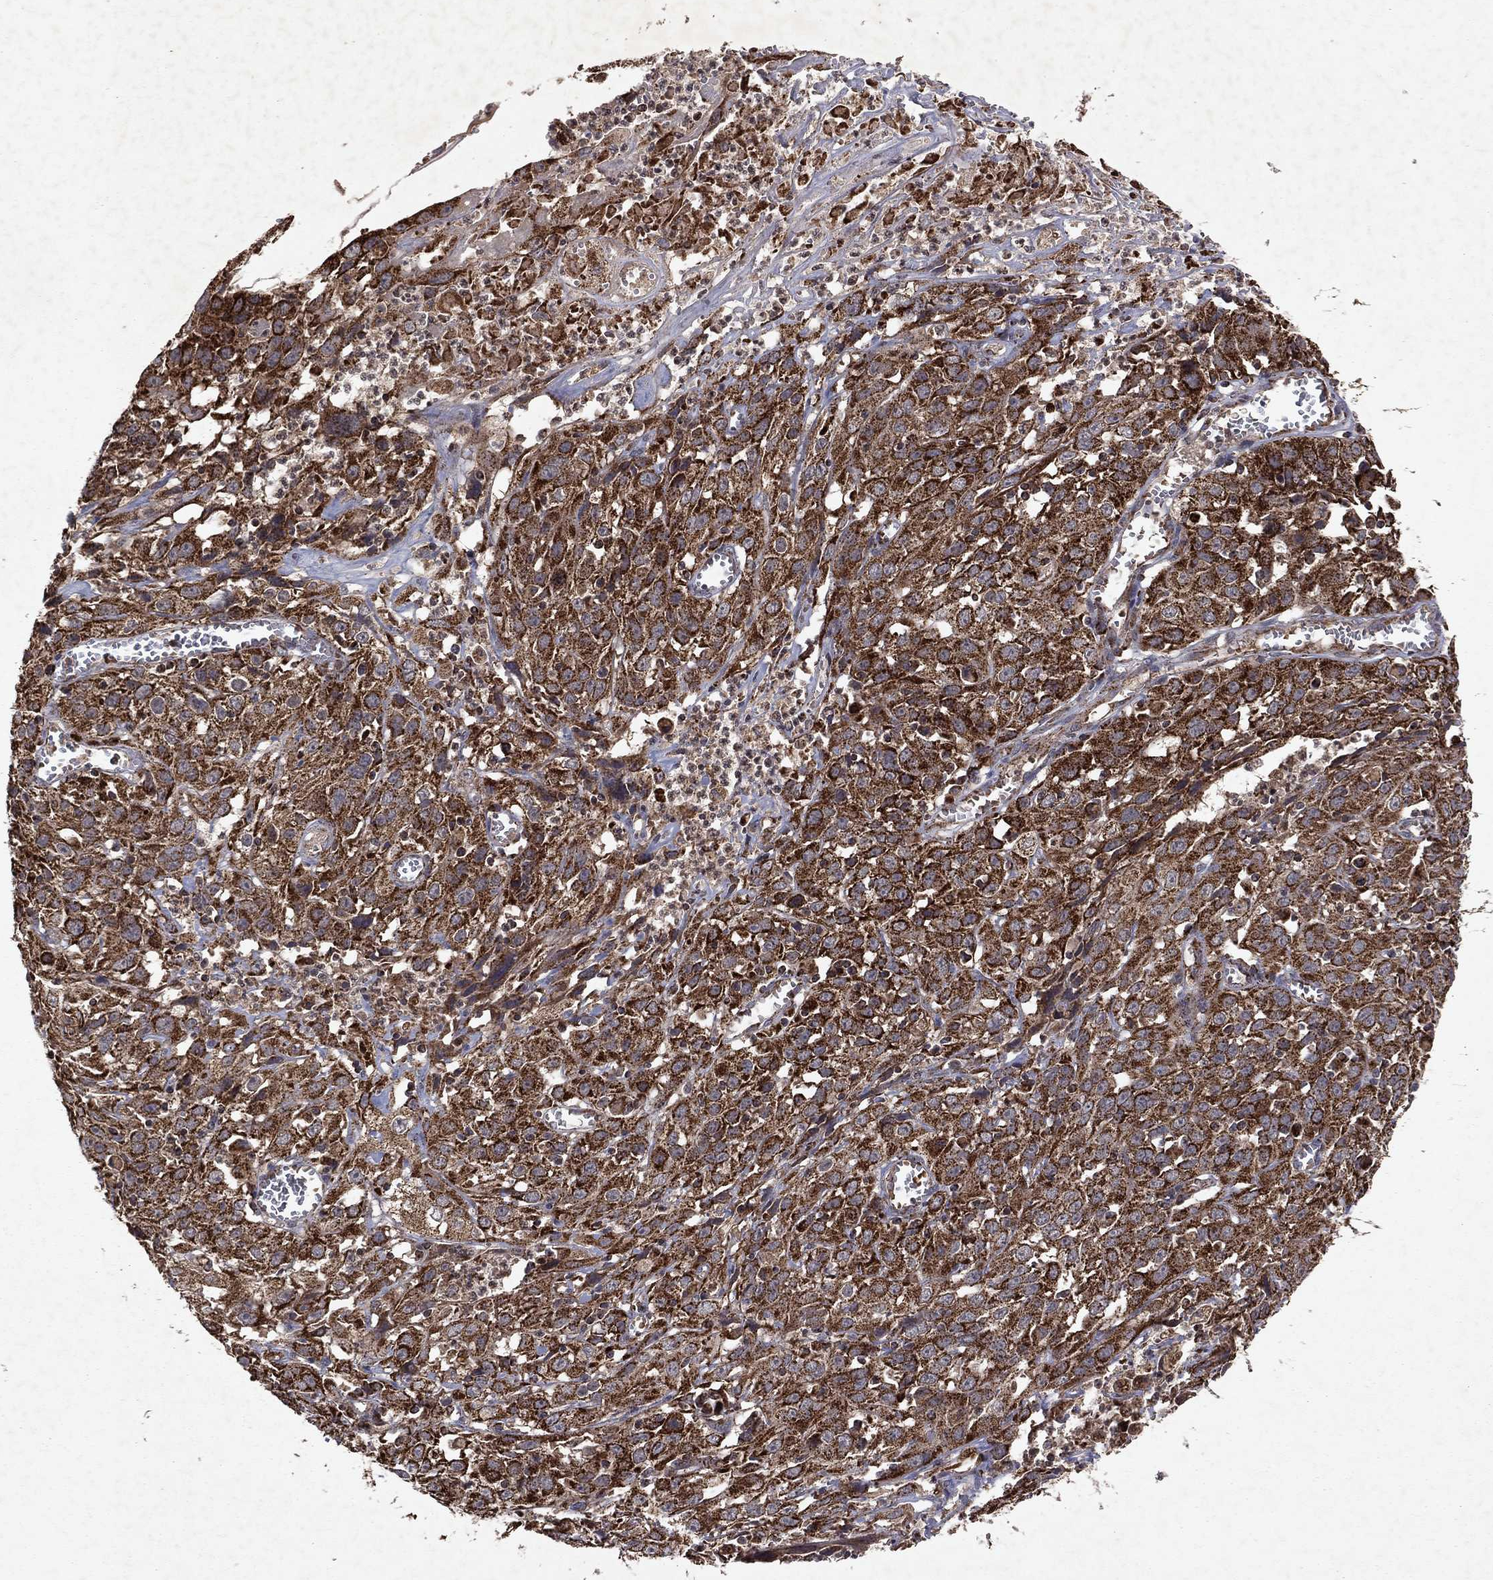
{"staining": {"intensity": "strong", "quantity": ">75%", "location": "cytoplasmic/membranous"}, "tissue": "cervical cancer", "cell_type": "Tumor cells", "image_type": "cancer", "snomed": [{"axis": "morphology", "description": "Squamous cell carcinoma, NOS"}, {"axis": "topography", "description": "Cervix"}], "caption": "A photomicrograph showing strong cytoplasmic/membranous positivity in about >75% of tumor cells in cervical cancer (squamous cell carcinoma), as visualized by brown immunohistochemical staining.", "gene": "PYROXD2", "patient": {"sex": "female", "age": 32}}